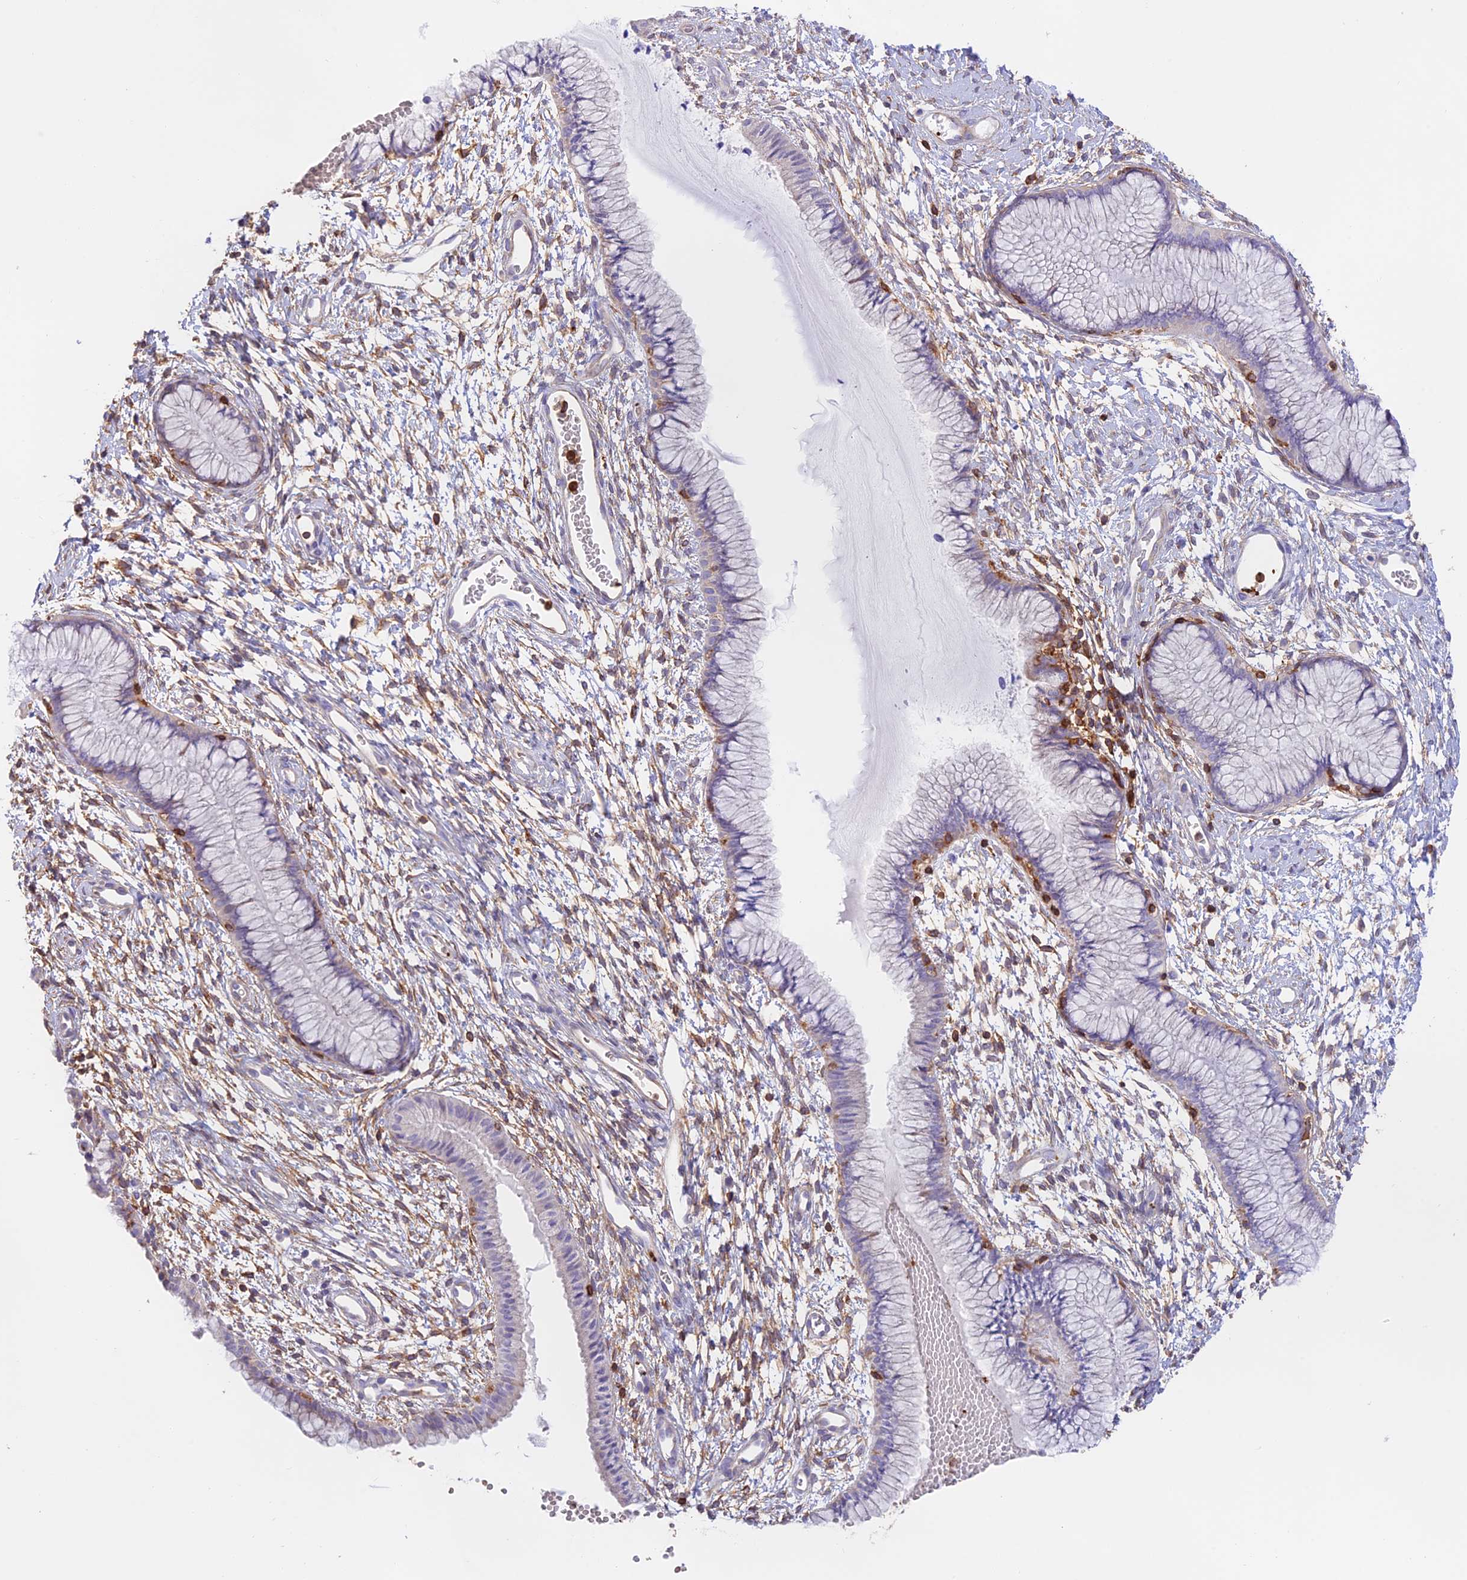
{"staining": {"intensity": "weak", "quantity": "<25%", "location": "cytoplasmic/membranous"}, "tissue": "cervix", "cell_type": "Glandular cells", "image_type": "normal", "snomed": [{"axis": "morphology", "description": "Normal tissue, NOS"}, {"axis": "topography", "description": "Cervix"}], "caption": "A high-resolution histopathology image shows immunohistochemistry staining of benign cervix, which displays no significant expression in glandular cells.", "gene": "DENND1C", "patient": {"sex": "female", "age": 42}}